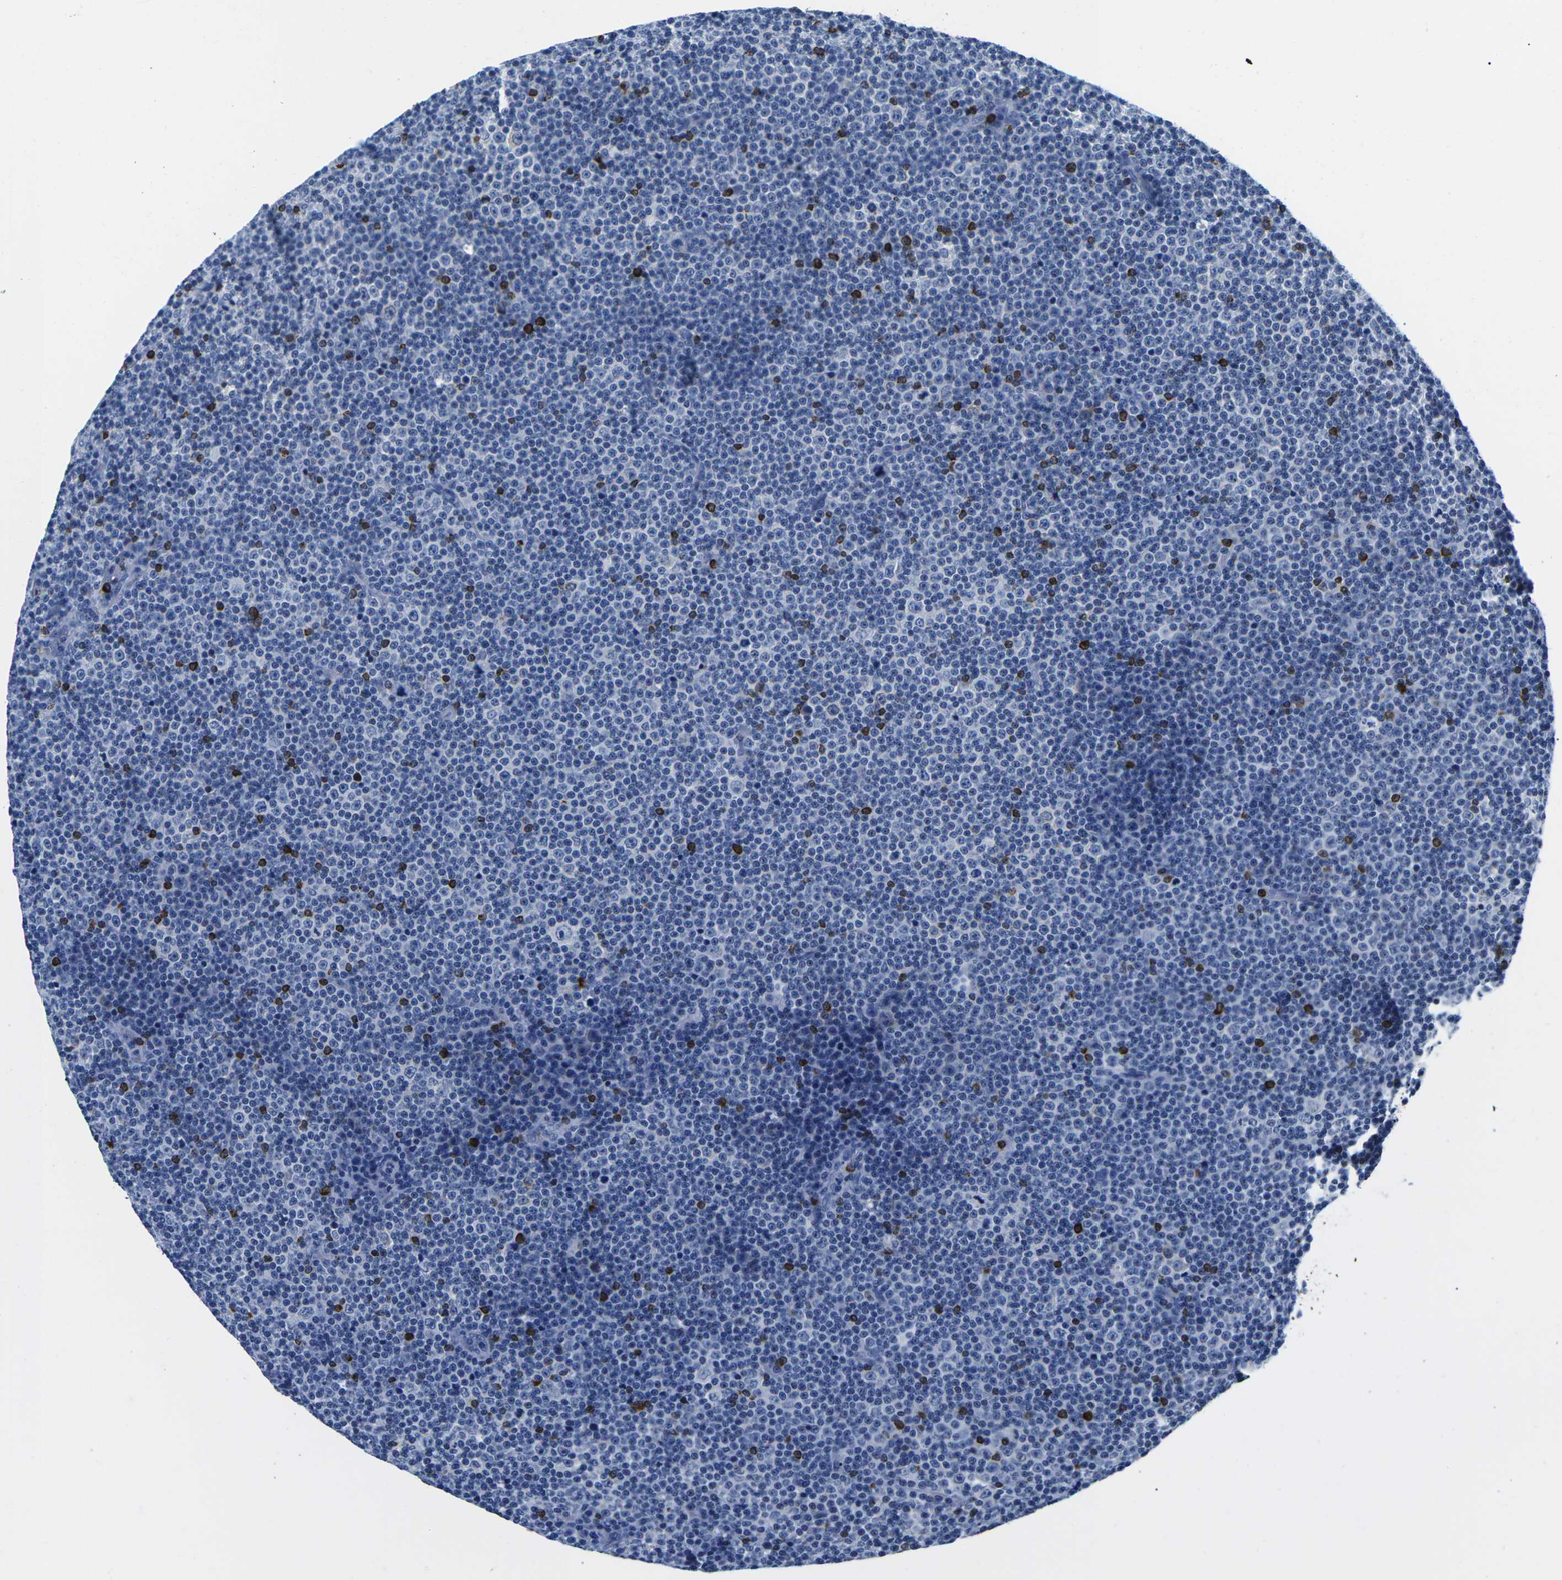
{"staining": {"intensity": "negative", "quantity": "none", "location": "none"}, "tissue": "lymphoma", "cell_type": "Tumor cells", "image_type": "cancer", "snomed": [{"axis": "morphology", "description": "Malignant lymphoma, non-Hodgkin's type, Low grade"}, {"axis": "topography", "description": "Lymph node"}], "caption": "This is an immunohistochemistry micrograph of human low-grade malignant lymphoma, non-Hodgkin's type. There is no positivity in tumor cells.", "gene": "CTSW", "patient": {"sex": "female", "age": 67}}